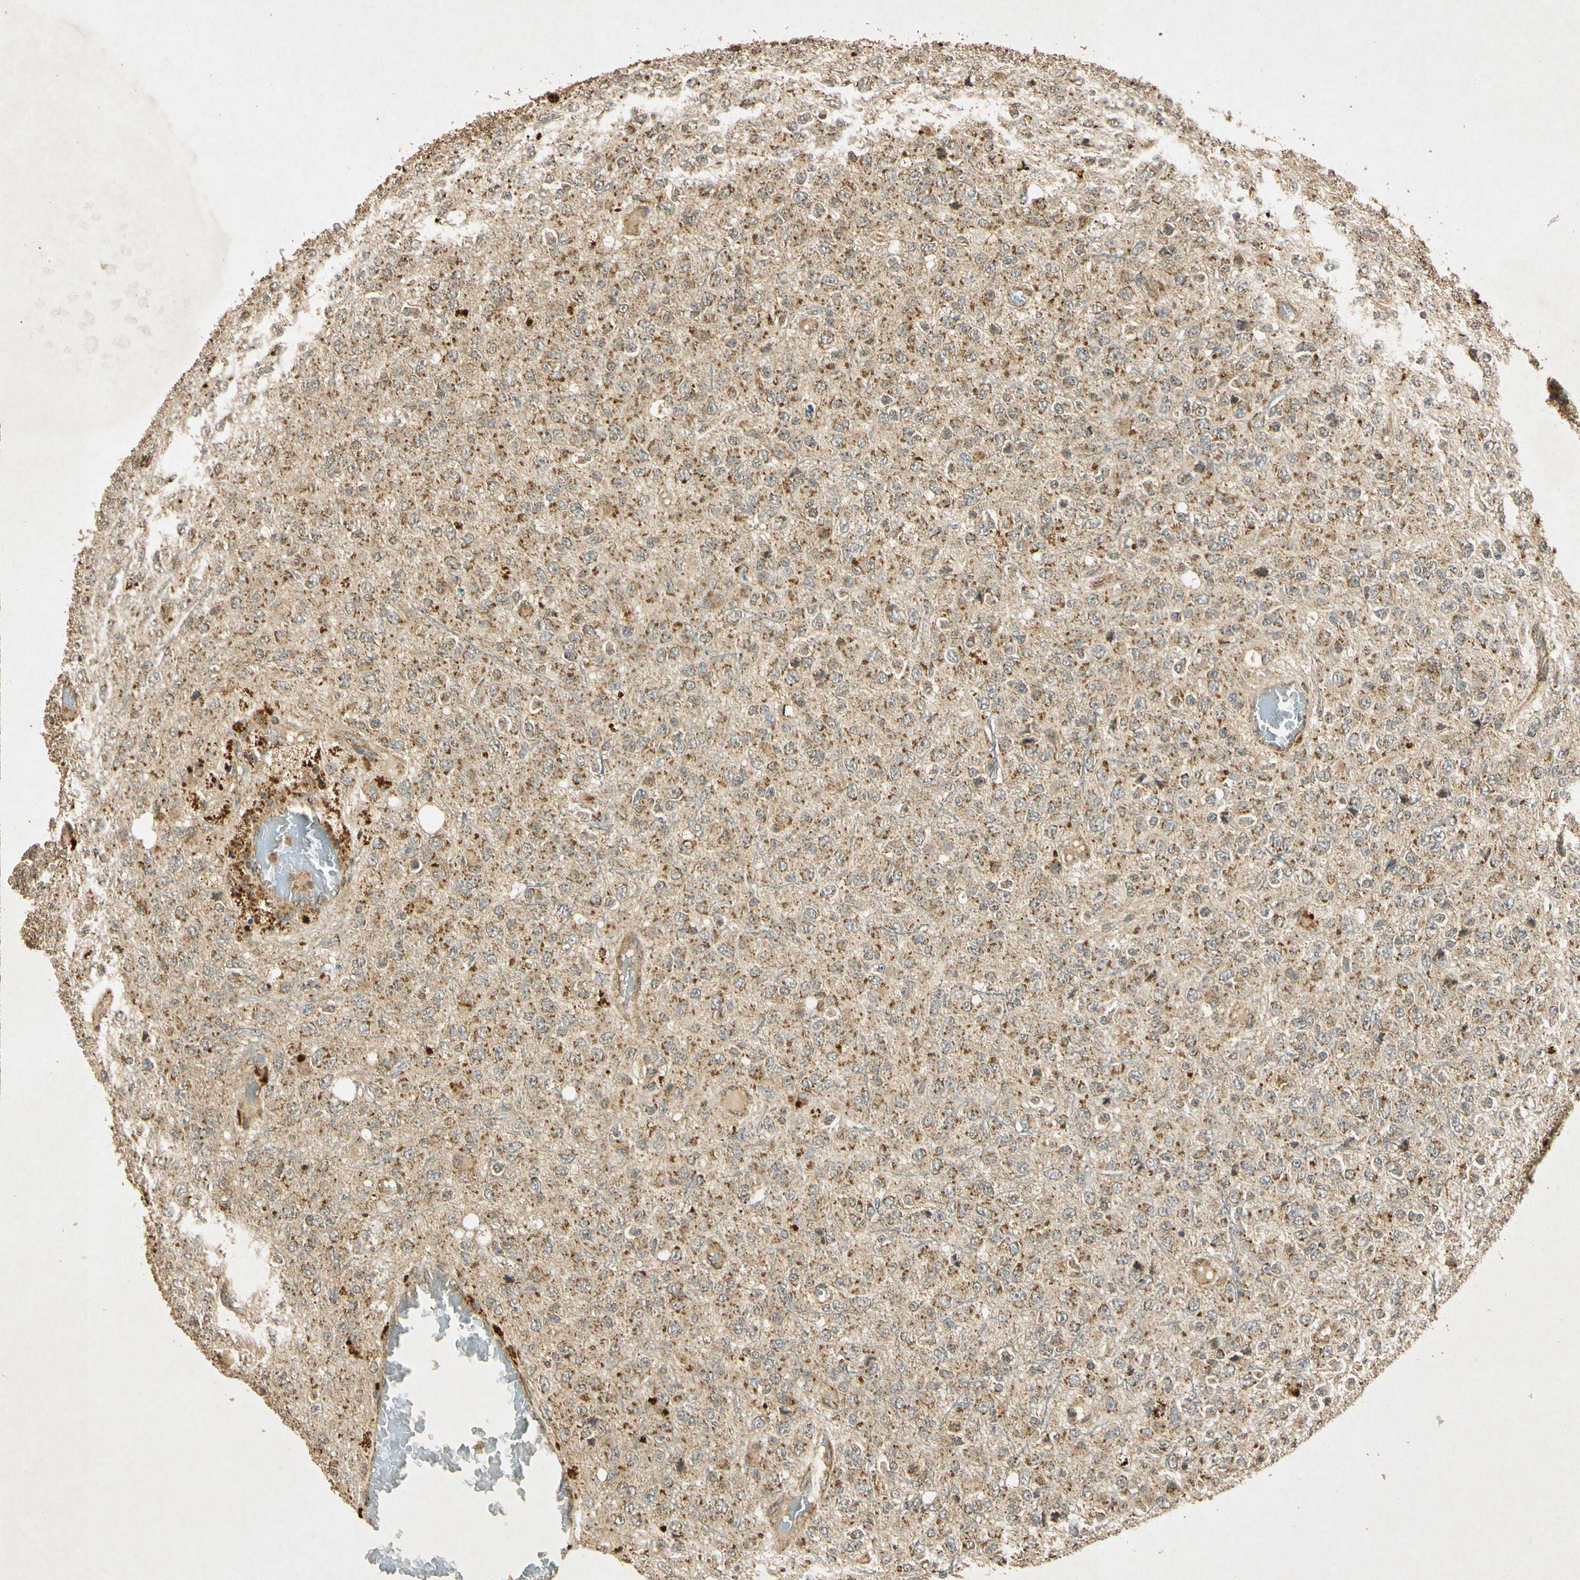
{"staining": {"intensity": "moderate", "quantity": ">75%", "location": "cytoplasmic/membranous"}, "tissue": "glioma", "cell_type": "Tumor cells", "image_type": "cancer", "snomed": [{"axis": "morphology", "description": "Glioma, malignant, High grade"}, {"axis": "topography", "description": "pancreas cauda"}], "caption": "This photomicrograph reveals immunohistochemistry (IHC) staining of human malignant high-grade glioma, with medium moderate cytoplasmic/membranous positivity in about >75% of tumor cells.", "gene": "PRDX3", "patient": {"sex": "male", "age": 60}}